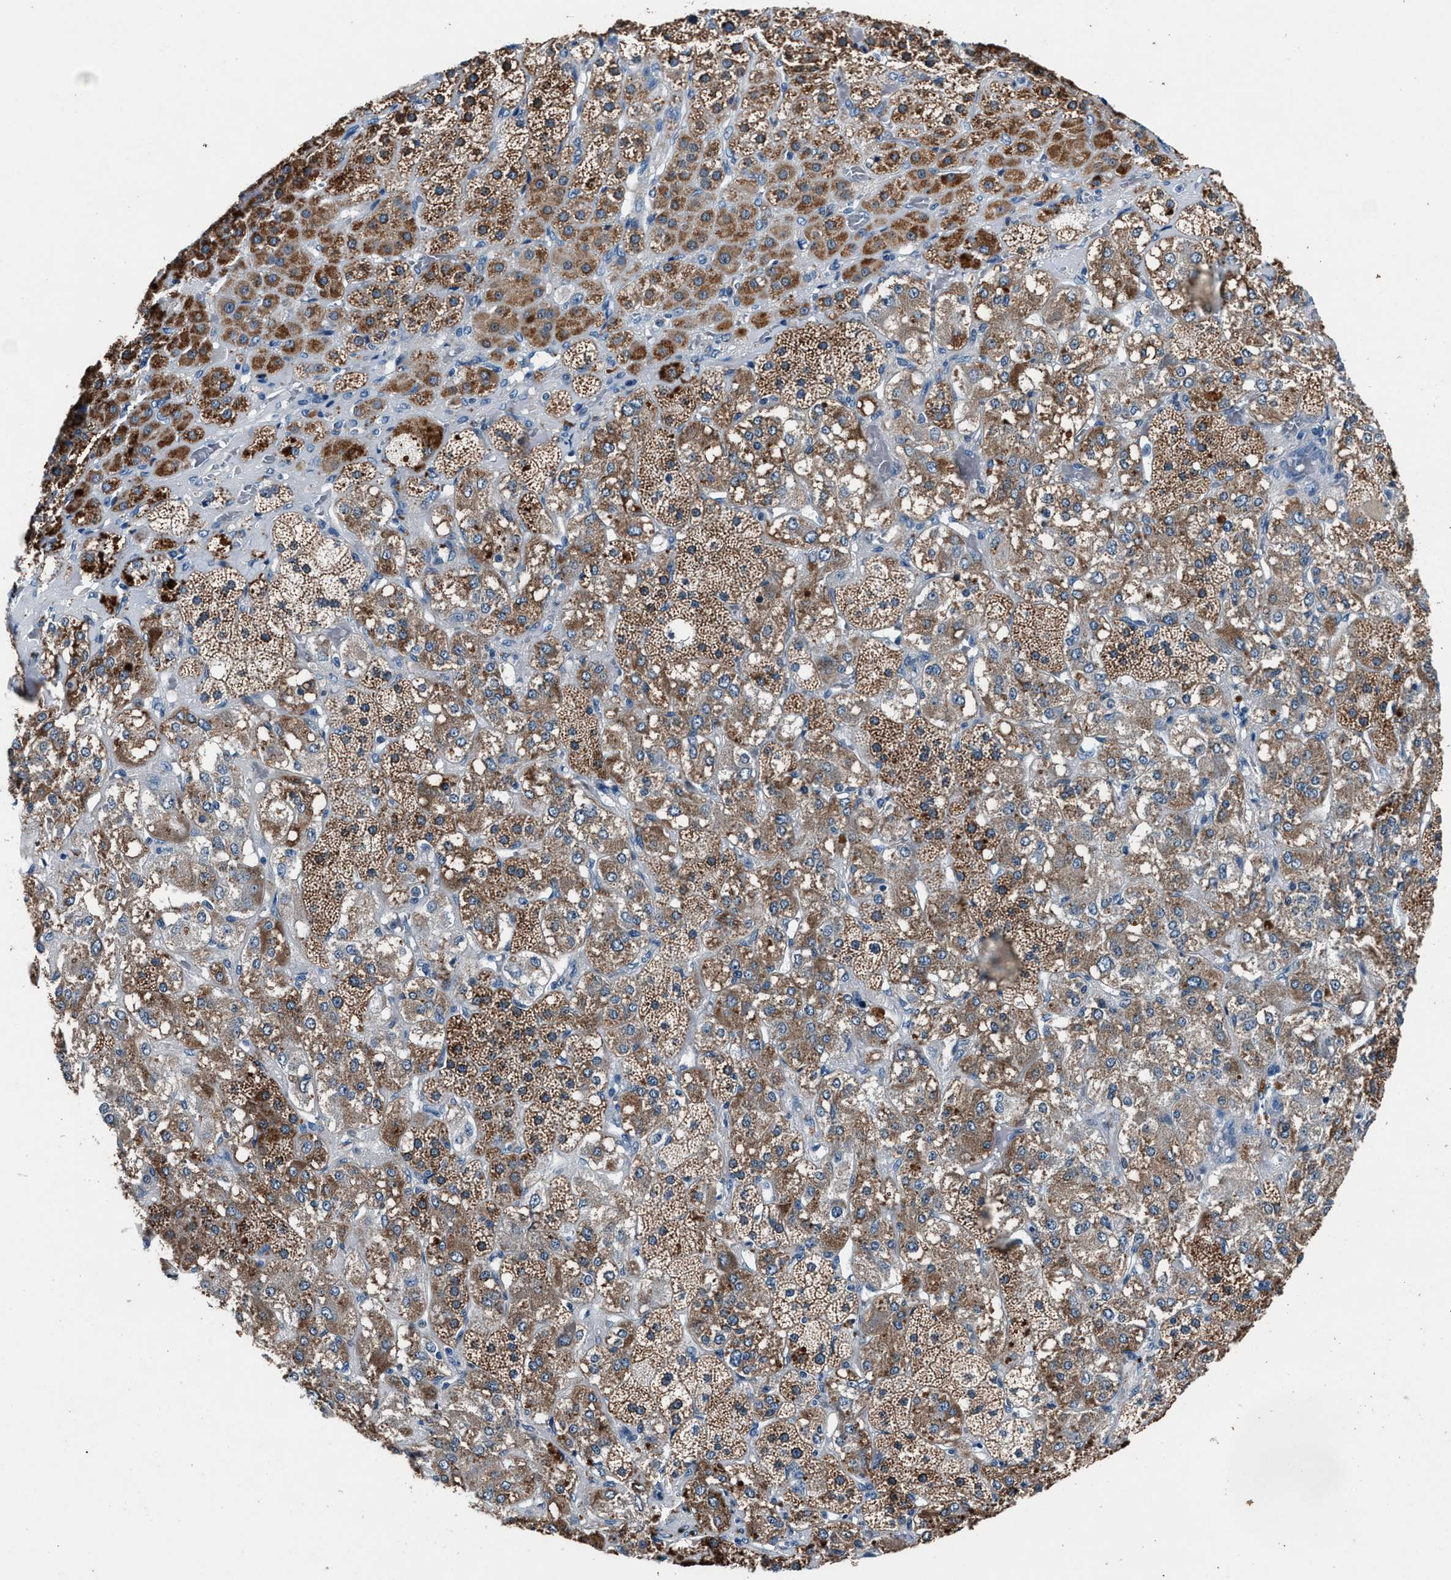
{"staining": {"intensity": "moderate", "quantity": ">75%", "location": "cytoplasmic/membranous"}, "tissue": "adrenal gland", "cell_type": "Glandular cells", "image_type": "normal", "snomed": [{"axis": "morphology", "description": "Normal tissue, NOS"}, {"axis": "topography", "description": "Adrenal gland"}], "caption": "IHC of unremarkable human adrenal gland demonstrates medium levels of moderate cytoplasmic/membranous expression in about >75% of glandular cells.", "gene": "DENND6B", "patient": {"sex": "male", "age": 57}}